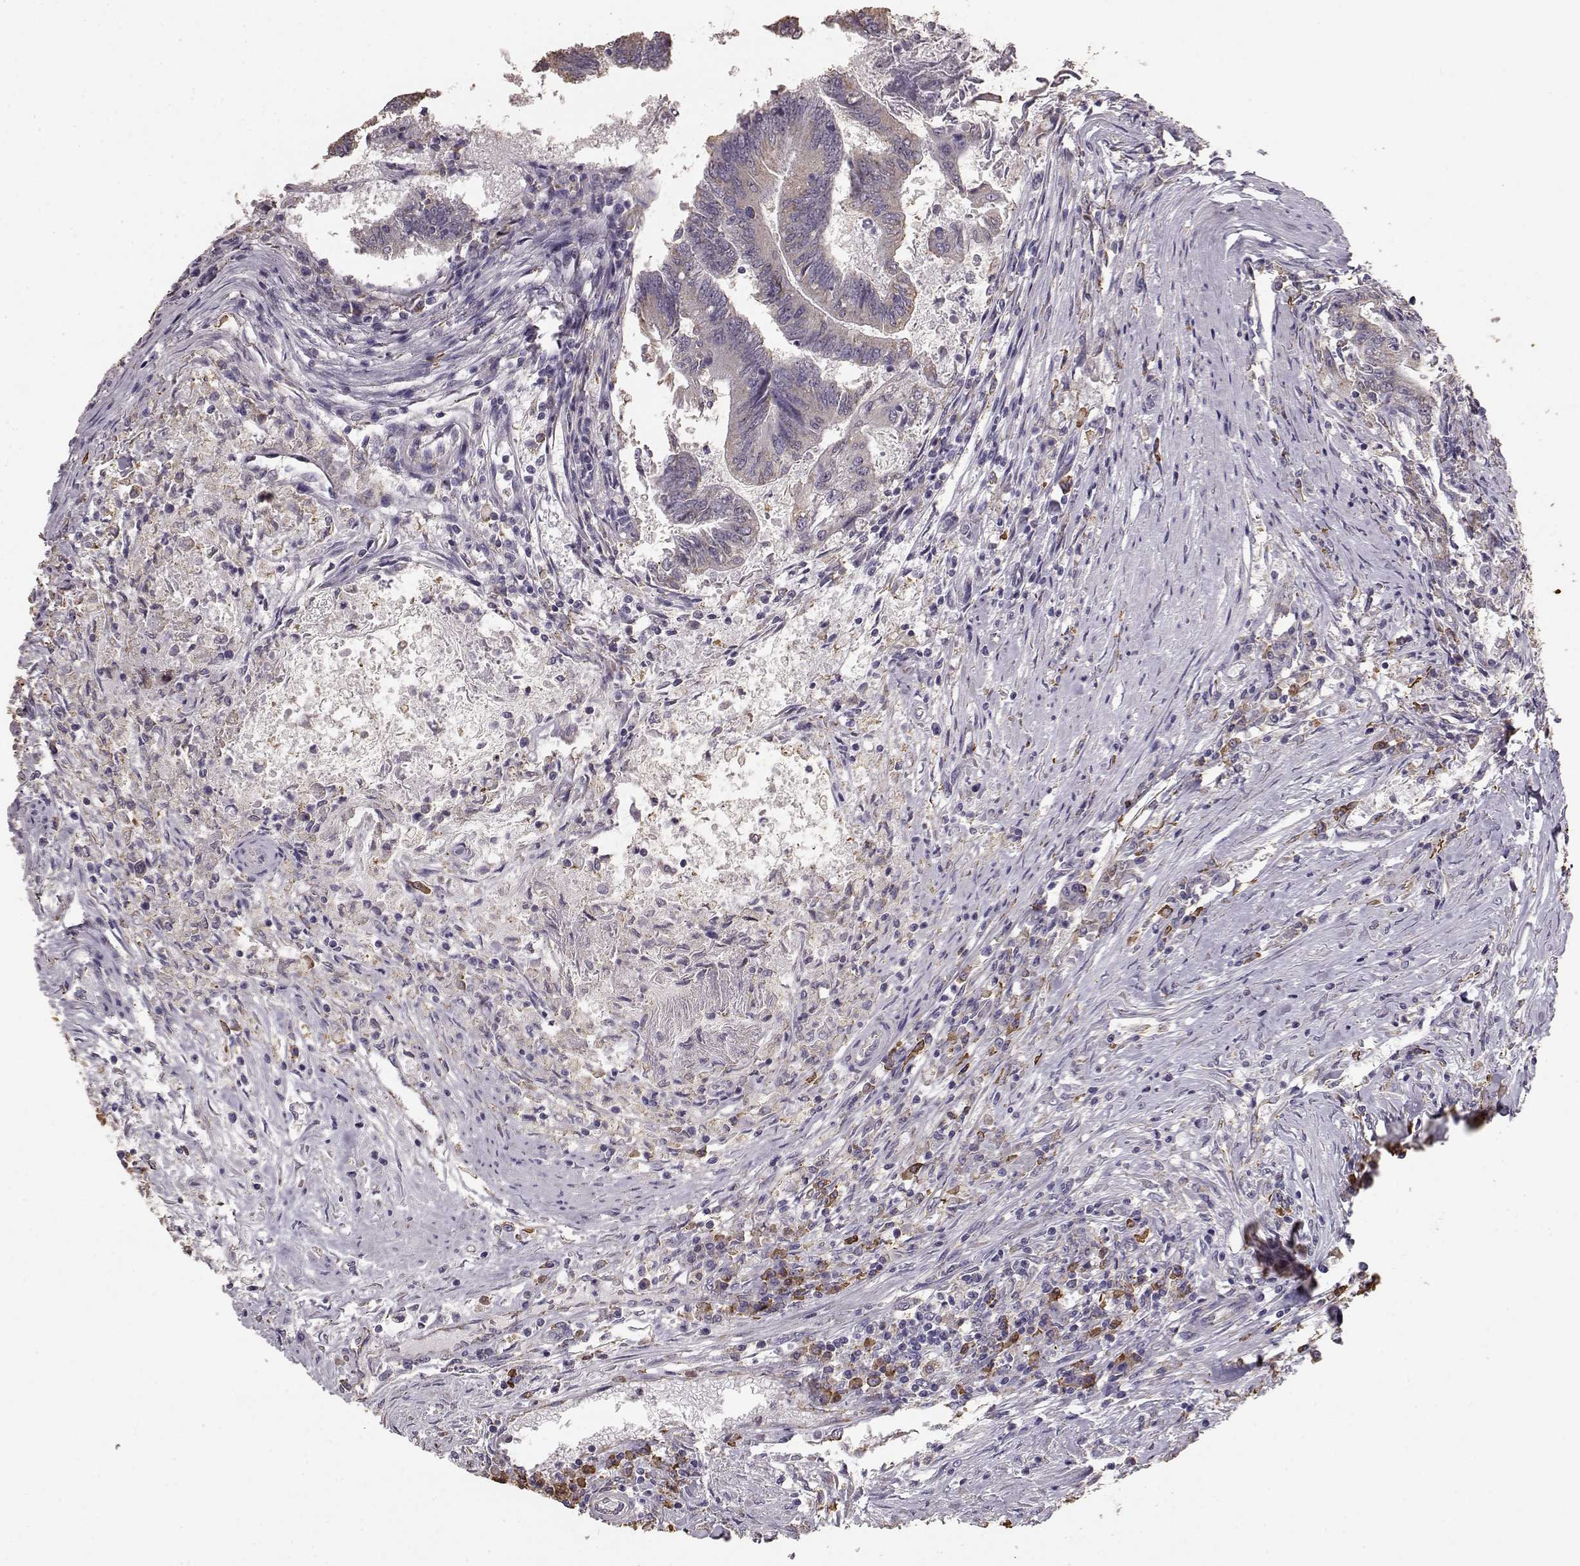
{"staining": {"intensity": "negative", "quantity": "none", "location": "none"}, "tissue": "colorectal cancer", "cell_type": "Tumor cells", "image_type": "cancer", "snomed": [{"axis": "morphology", "description": "Adenocarcinoma, NOS"}, {"axis": "topography", "description": "Colon"}], "caption": "The photomicrograph exhibits no staining of tumor cells in colorectal adenocarcinoma.", "gene": "GABRG3", "patient": {"sex": "female", "age": 70}}